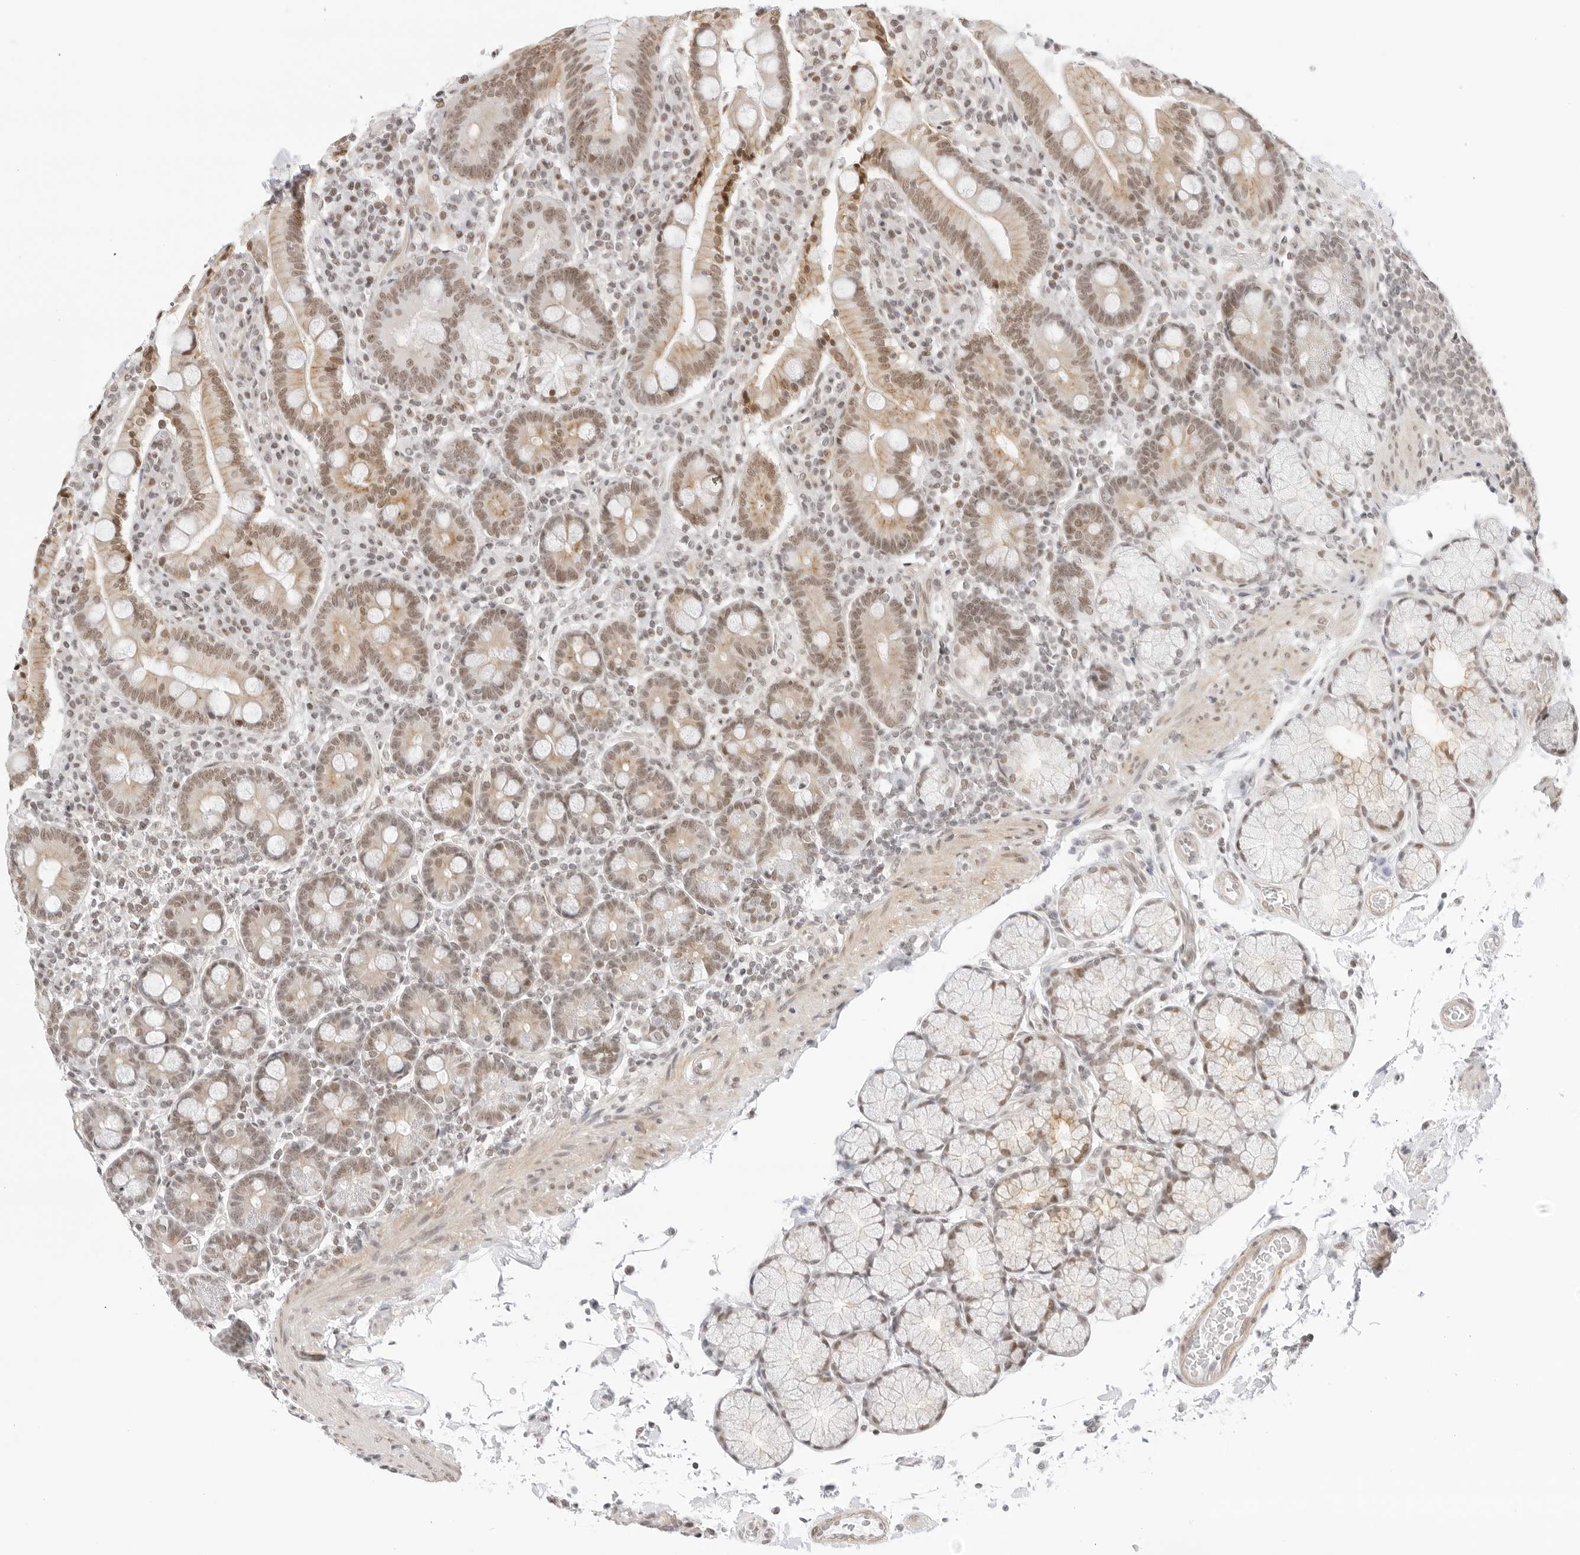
{"staining": {"intensity": "moderate", "quantity": ">75%", "location": "cytoplasmic/membranous,nuclear"}, "tissue": "duodenum", "cell_type": "Glandular cells", "image_type": "normal", "snomed": [{"axis": "morphology", "description": "Normal tissue, NOS"}, {"axis": "topography", "description": "Small intestine, NOS"}], "caption": "Glandular cells exhibit medium levels of moderate cytoplasmic/membranous,nuclear positivity in about >75% of cells in benign duodenum. Nuclei are stained in blue.", "gene": "TCIM", "patient": {"sex": "female", "age": 71}}